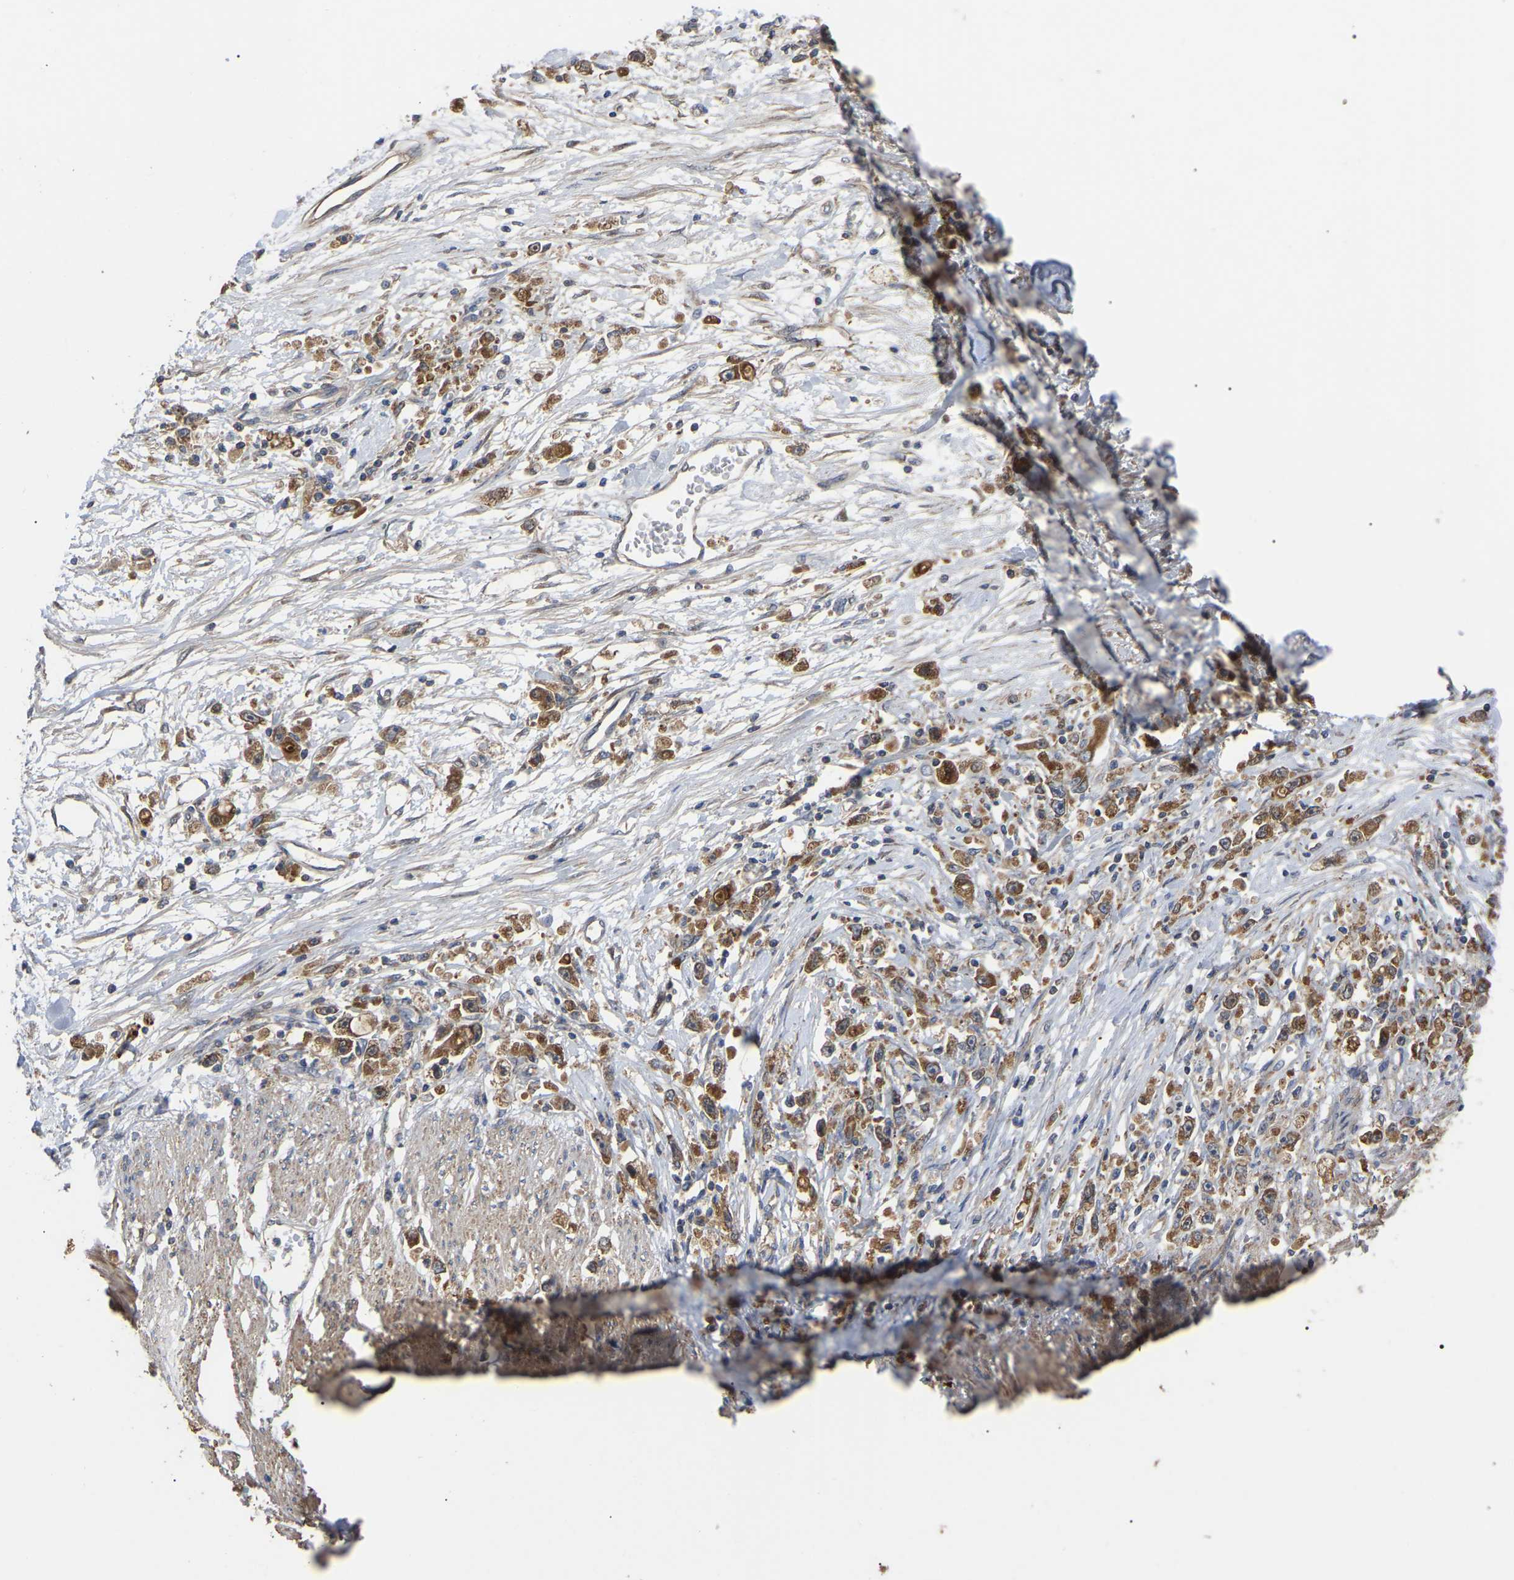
{"staining": {"intensity": "strong", "quantity": ">75%", "location": "cytoplasmic/membranous"}, "tissue": "stomach cancer", "cell_type": "Tumor cells", "image_type": "cancer", "snomed": [{"axis": "morphology", "description": "Adenocarcinoma, NOS"}, {"axis": "topography", "description": "Stomach"}], "caption": "The immunohistochemical stain labels strong cytoplasmic/membranous positivity in tumor cells of stomach adenocarcinoma tissue.", "gene": "GCC1", "patient": {"sex": "female", "age": 59}}